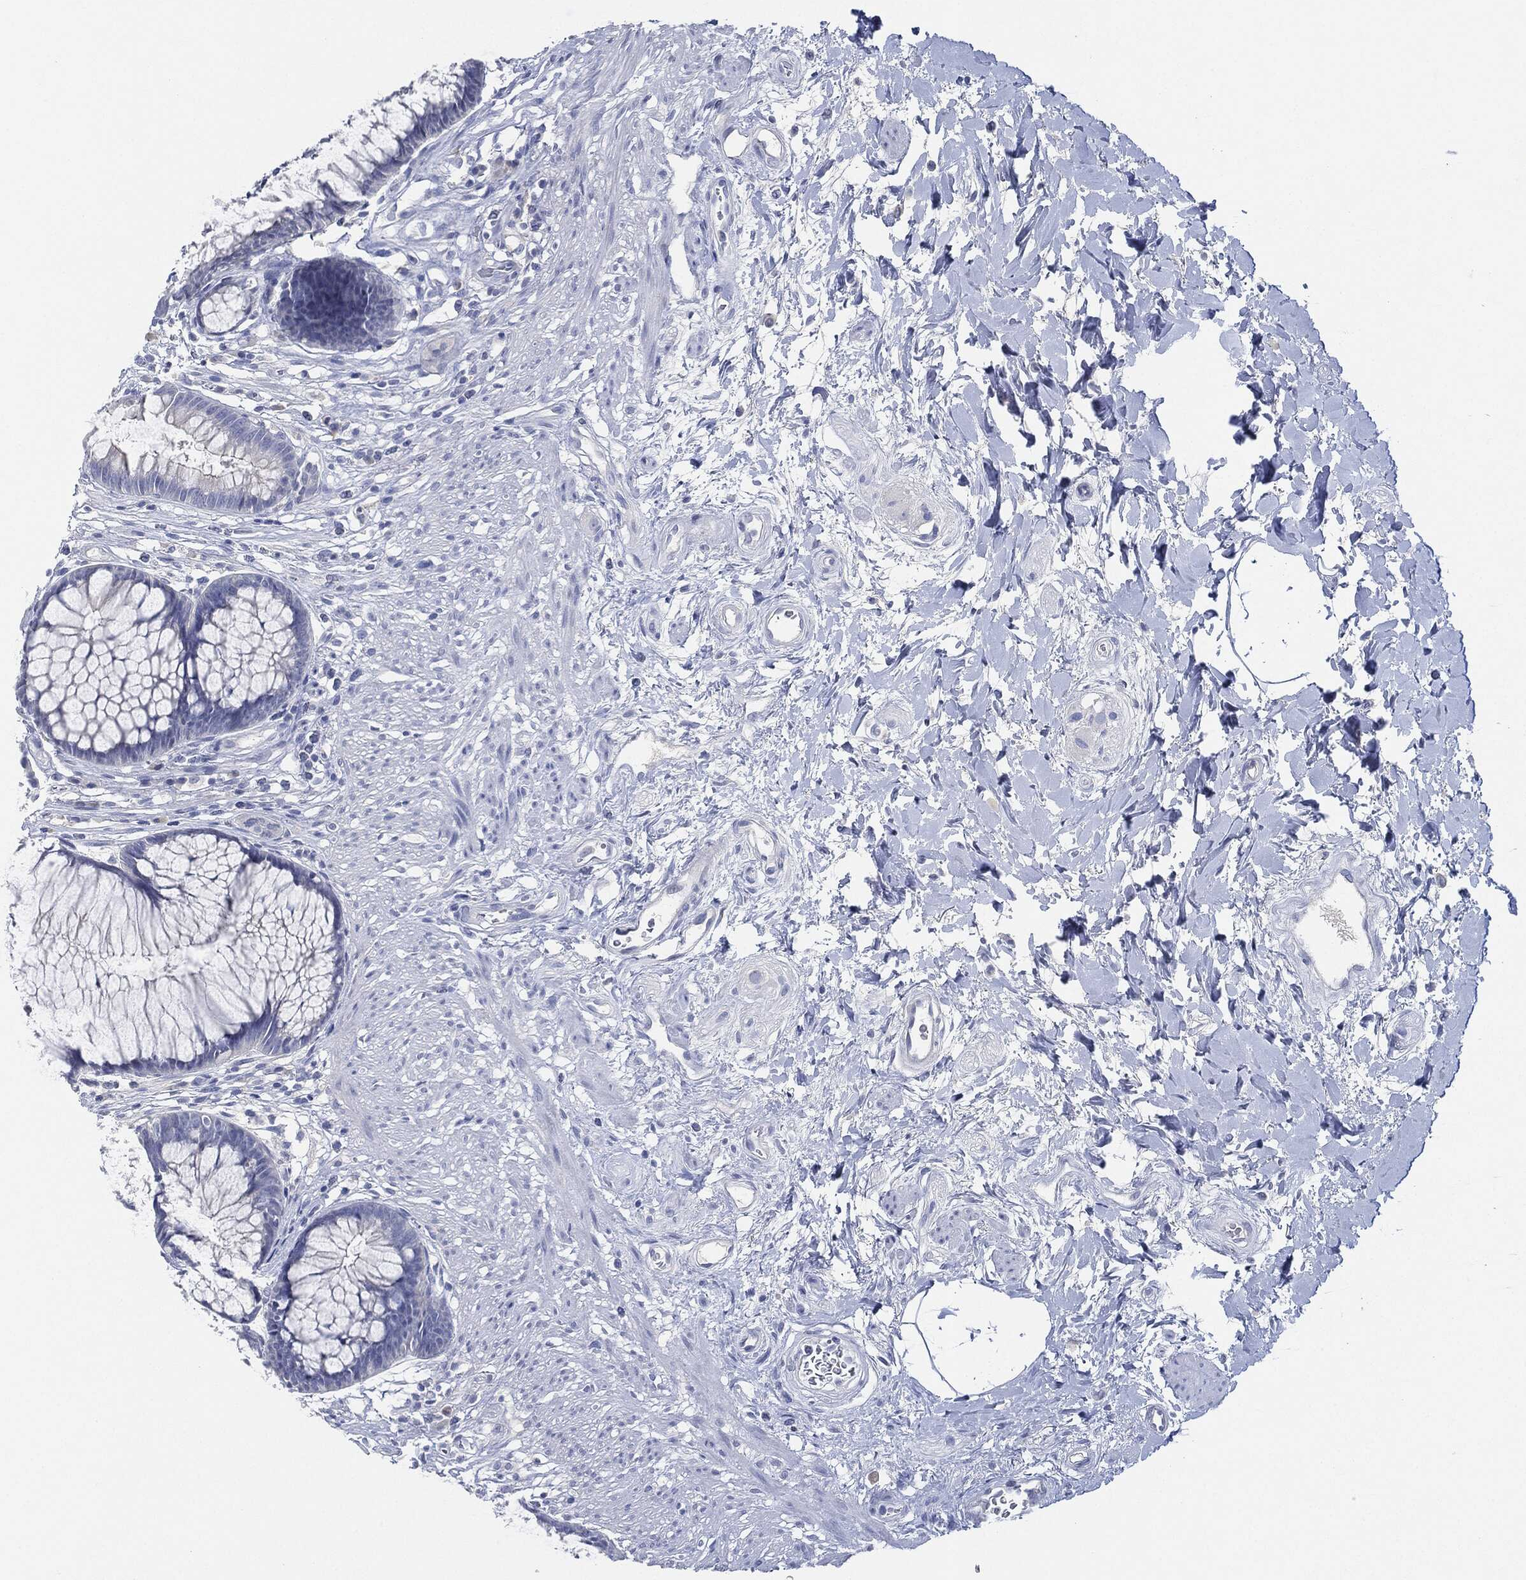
{"staining": {"intensity": "negative", "quantity": "none", "location": "none"}, "tissue": "rectum", "cell_type": "Glandular cells", "image_type": "normal", "snomed": [{"axis": "morphology", "description": "Normal tissue, NOS"}, {"axis": "topography", "description": "Smooth muscle"}, {"axis": "topography", "description": "Rectum"}], "caption": "IHC of normal human rectum demonstrates no staining in glandular cells. (DAB immunohistochemistry with hematoxylin counter stain).", "gene": "AFP", "patient": {"sex": "male", "age": 53}}